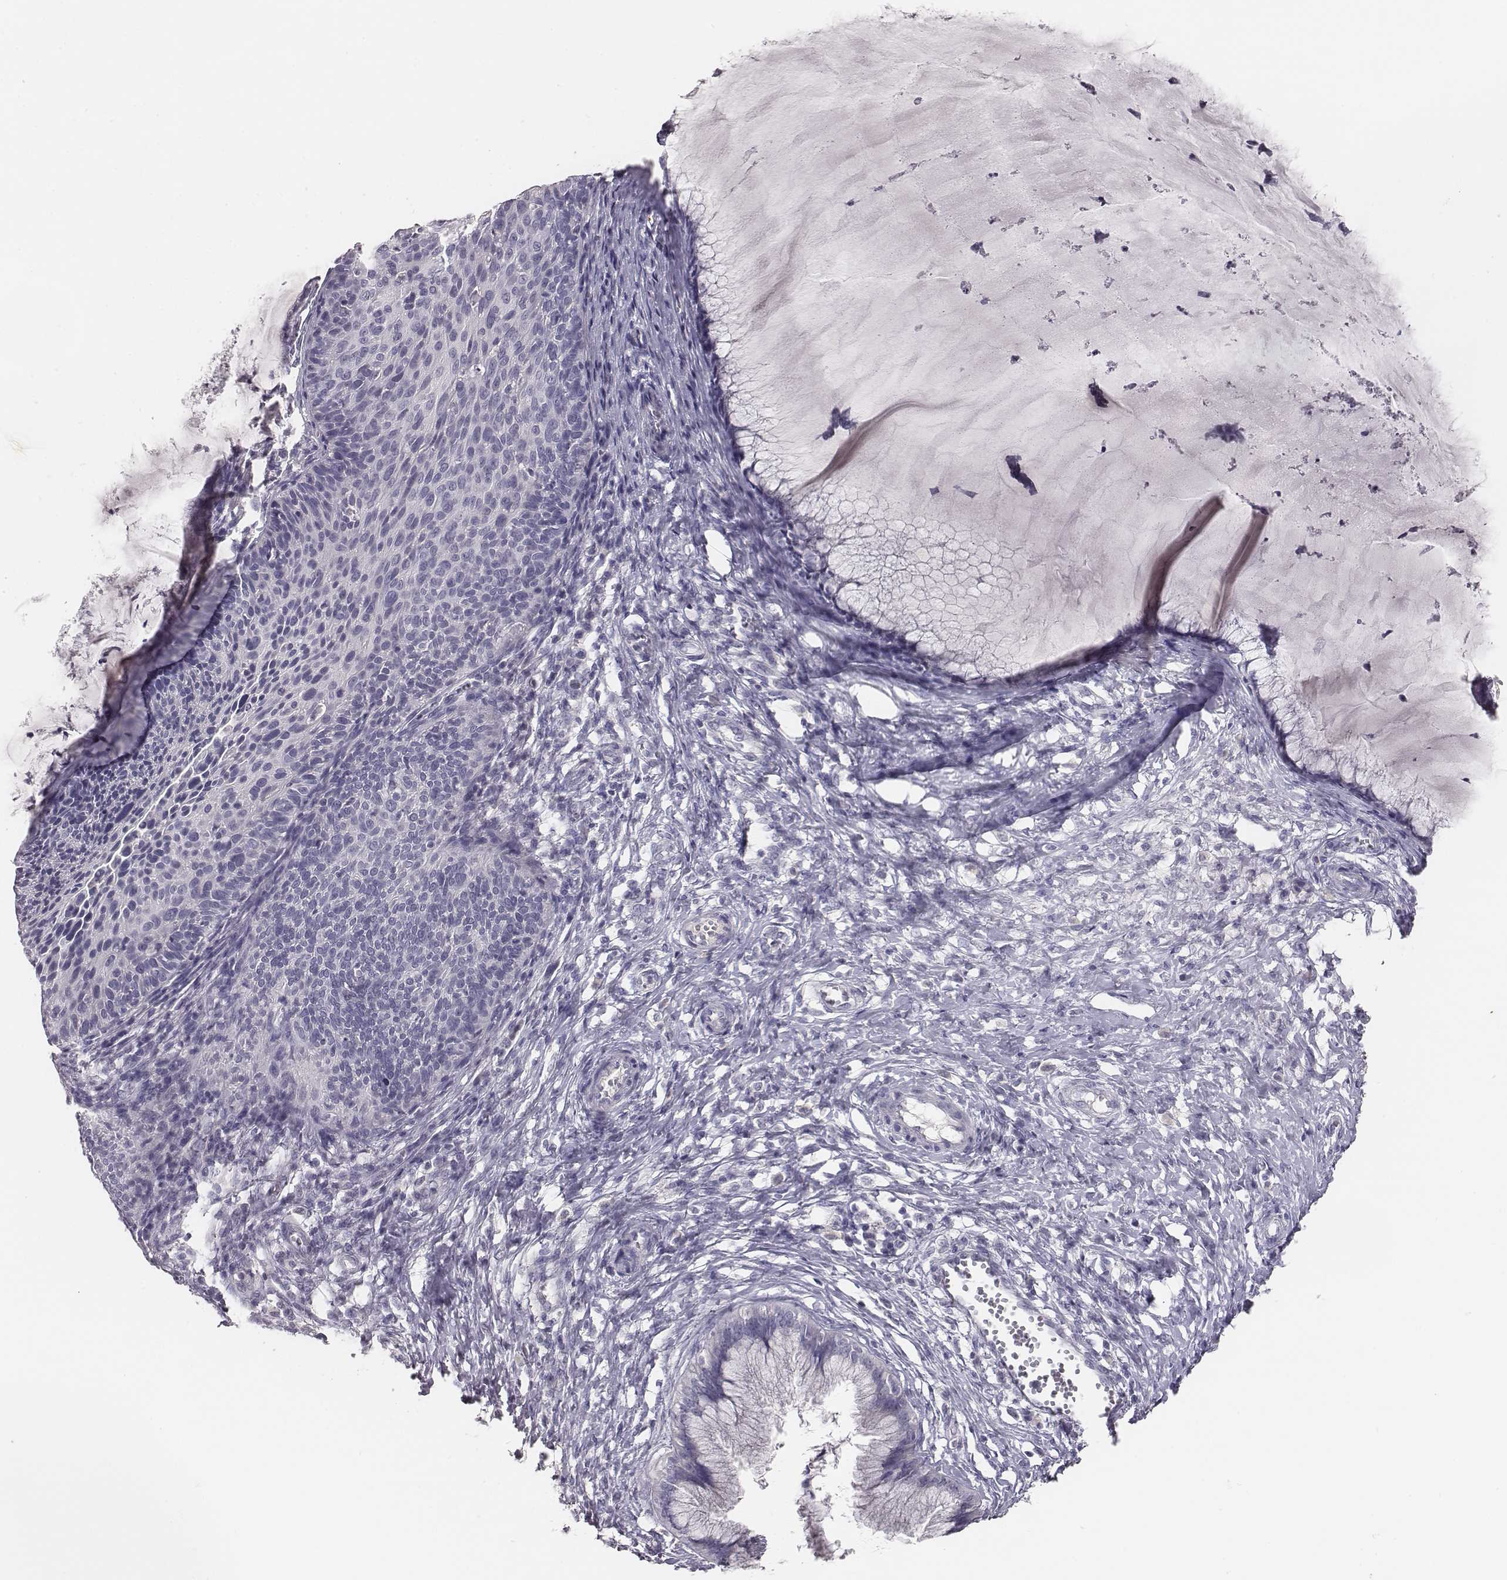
{"staining": {"intensity": "negative", "quantity": "none", "location": "none"}, "tissue": "cervical cancer", "cell_type": "Tumor cells", "image_type": "cancer", "snomed": [{"axis": "morphology", "description": "Squamous cell carcinoma, NOS"}, {"axis": "topography", "description": "Cervix"}], "caption": "Tumor cells are negative for brown protein staining in squamous cell carcinoma (cervical).", "gene": "MYH6", "patient": {"sex": "female", "age": 36}}